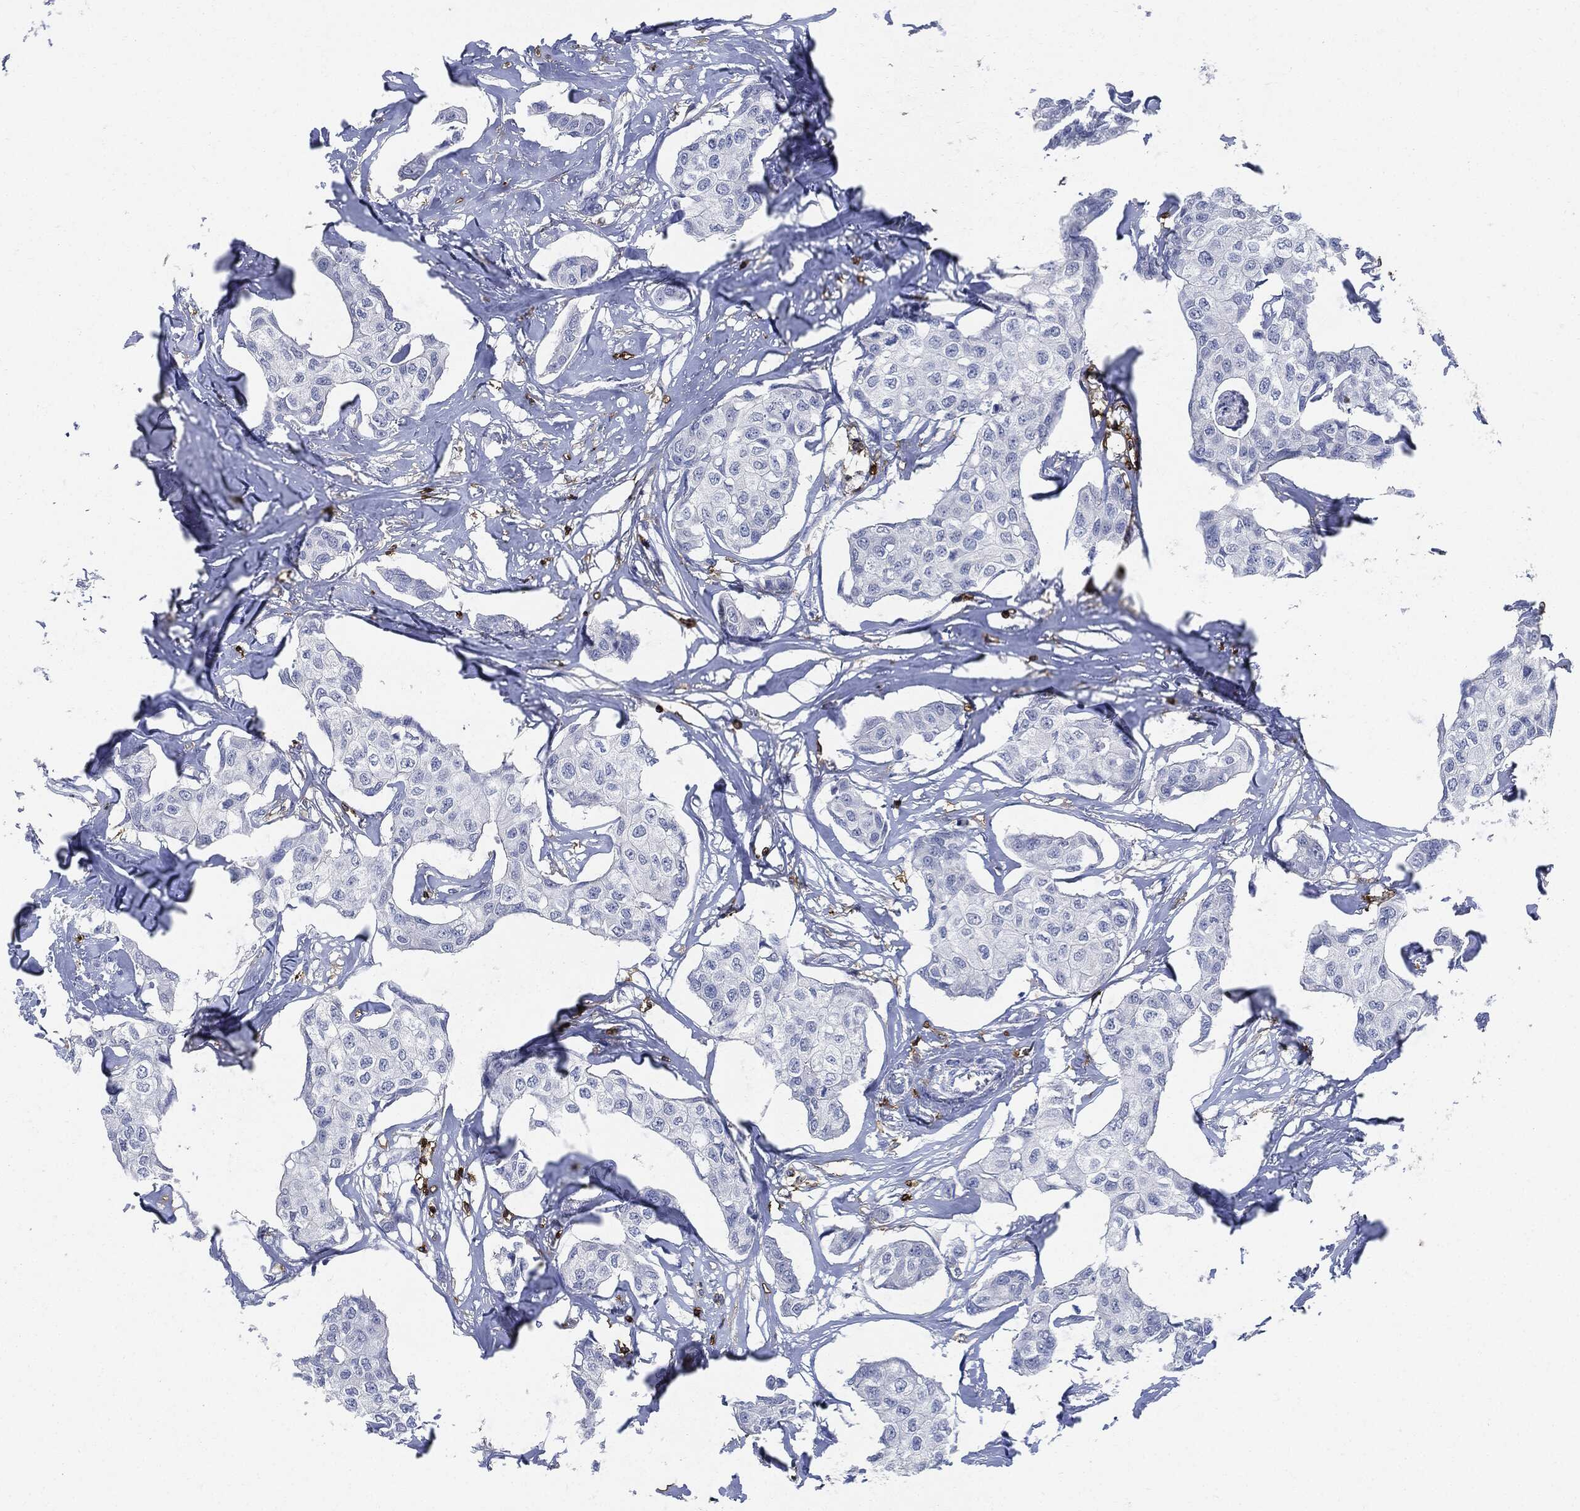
{"staining": {"intensity": "negative", "quantity": "none", "location": "none"}, "tissue": "breast cancer", "cell_type": "Tumor cells", "image_type": "cancer", "snomed": [{"axis": "morphology", "description": "Duct carcinoma"}, {"axis": "topography", "description": "Breast"}], "caption": "A micrograph of breast infiltrating ductal carcinoma stained for a protein displays no brown staining in tumor cells.", "gene": "PTPRC", "patient": {"sex": "female", "age": 80}}